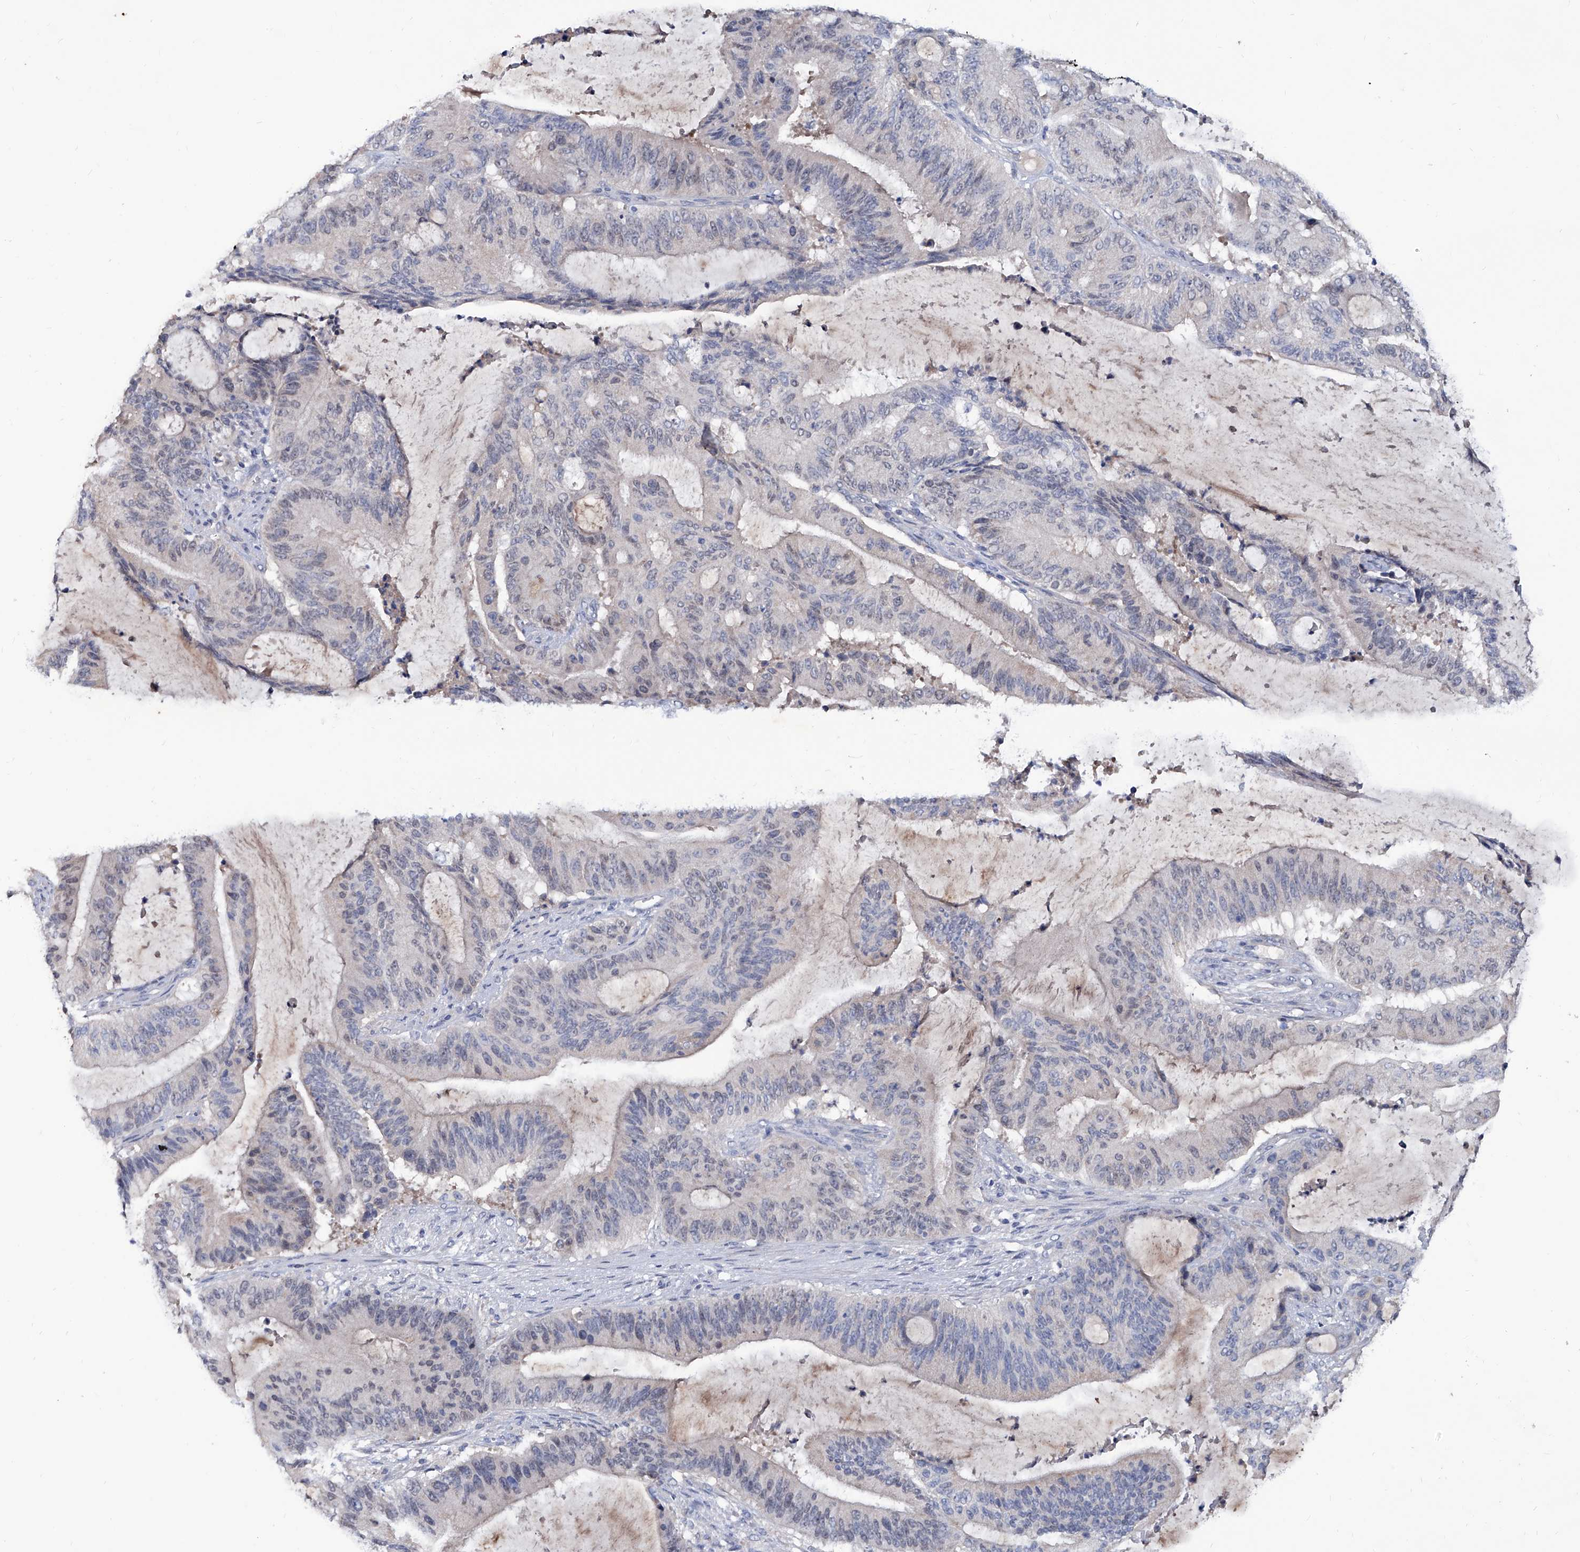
{"staining": {"intensity": "negative", "quantity": "none", "location": "none"}, "tissue": "liver cancer", "cell_type": "Tumor cells", "image_type": "cancer", "snomed": [{"axis": "morphology", "description": "Normal tissue, NOS"}, {"axis": "morphology", "description": "Cholangiocarcinoma"}, {"axis": "topography", "description": "Liver"}, {"axis": "topography", "description": "Peripheral nerve tissue"}], "caption": "This histopathology image is of cholangiocarcinoma (liver) stained with IHC to label a protein in brown with the nuclei are counter-stained blue. There is no staining in tumor cells. (DAB immunohistochemistry, high magnification).", "gene": "KLHL17", "patient": {"sex": "female", "age": 73}}